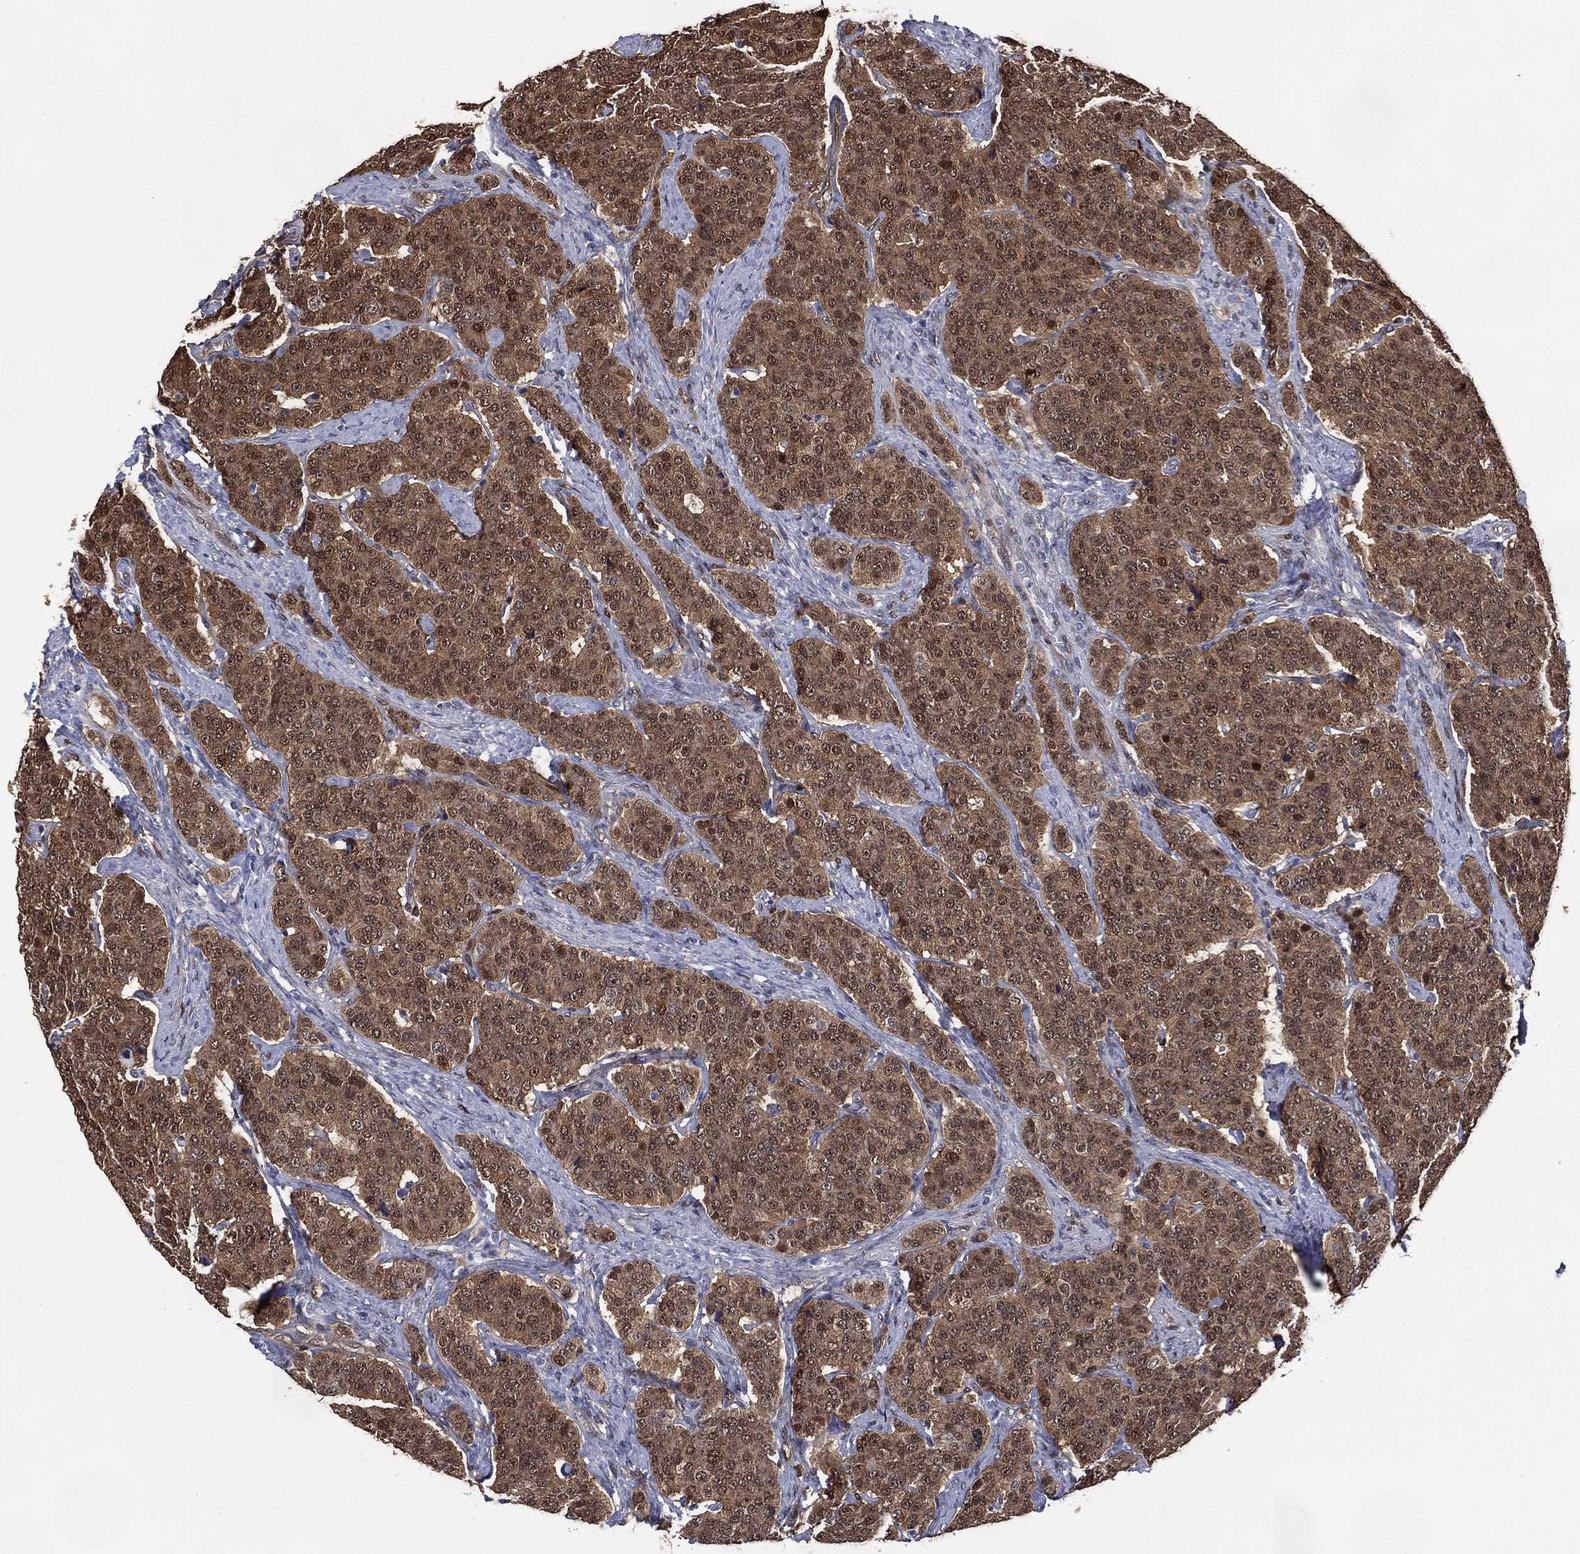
{"staining": {"intensity": "moderate", "quantity": ">75%", "location": "cytoplasmic/membranous"}, "tissue": "carcinoid", "cell_type": "Tumor cells", "image_type": "cancer", "snomed": [{"axis": "morphology", "description": "Carcinoid, malignant, NOS"}, {"axis": "topography", "description": "Small intestine"}], "caption": "Carcinoid tissue displays moderate cytoplasmic/membranous staining in approximately >75% of tumor cells", "gene": "AK1", "patient": {"sex": "female", "age": 58}}